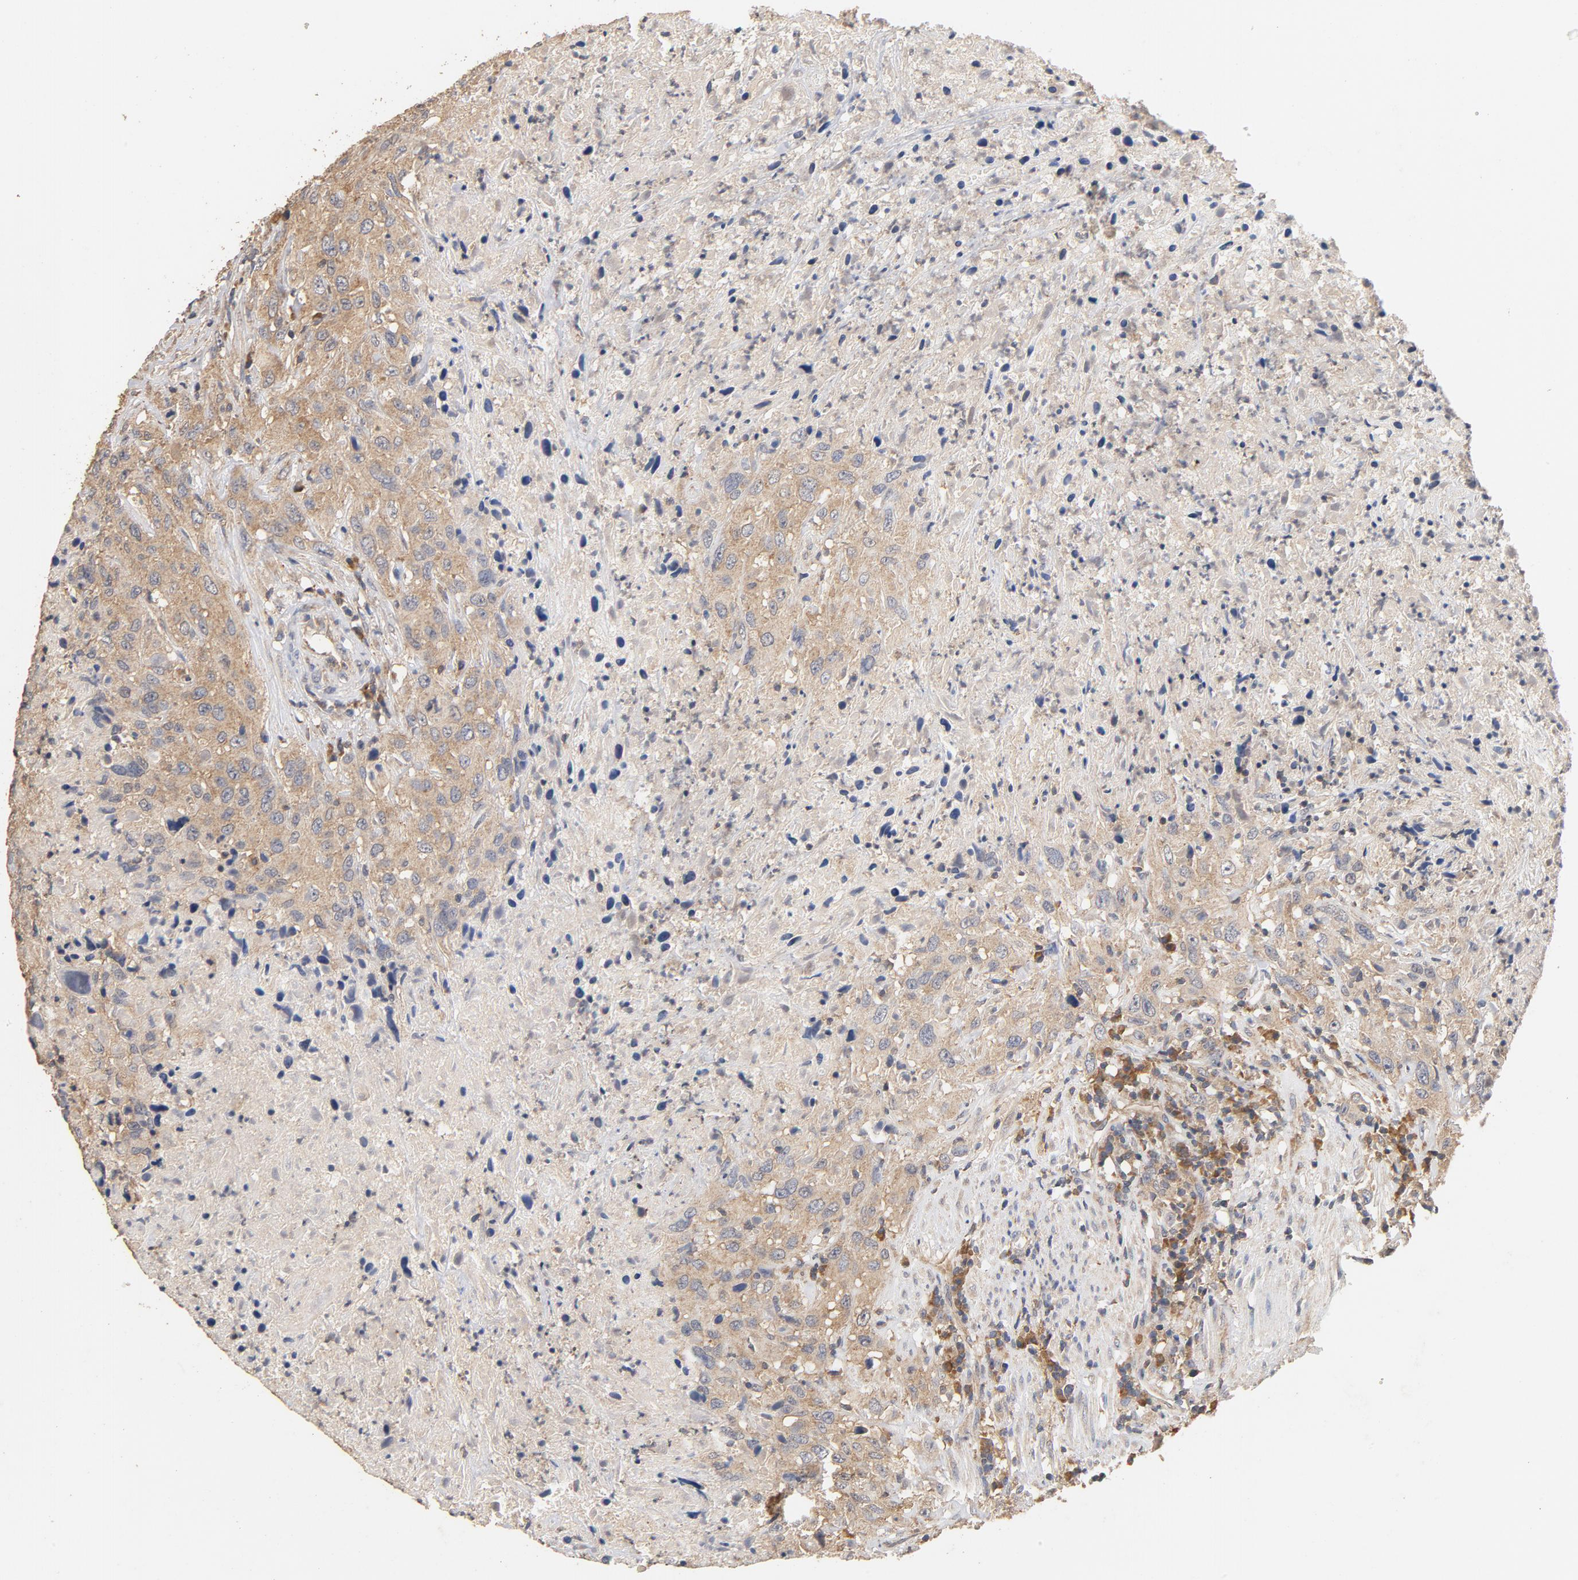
{"staining": {"intensity": "weak", "quantity": ">75%", "location": "cytoplasmic/membranous"}, "tissue": "urothelial cancer", "cell_type": "Tumor cells", "image_type": "cancer", "snomed": [{"axis": "morphology", "description": "Urothelial carcinoma, High grade"}, {"axis": "topography", "description": "Urinary bladder"}], "caption": "Weak cytoplasmic/membranous expression for a protein is appreciated in about >75% of tumor cells of urothelial cancer using immunohistochemistry (IHC).", "gene": "DDX6", "patient": {"sex": "male", "age": 61}}